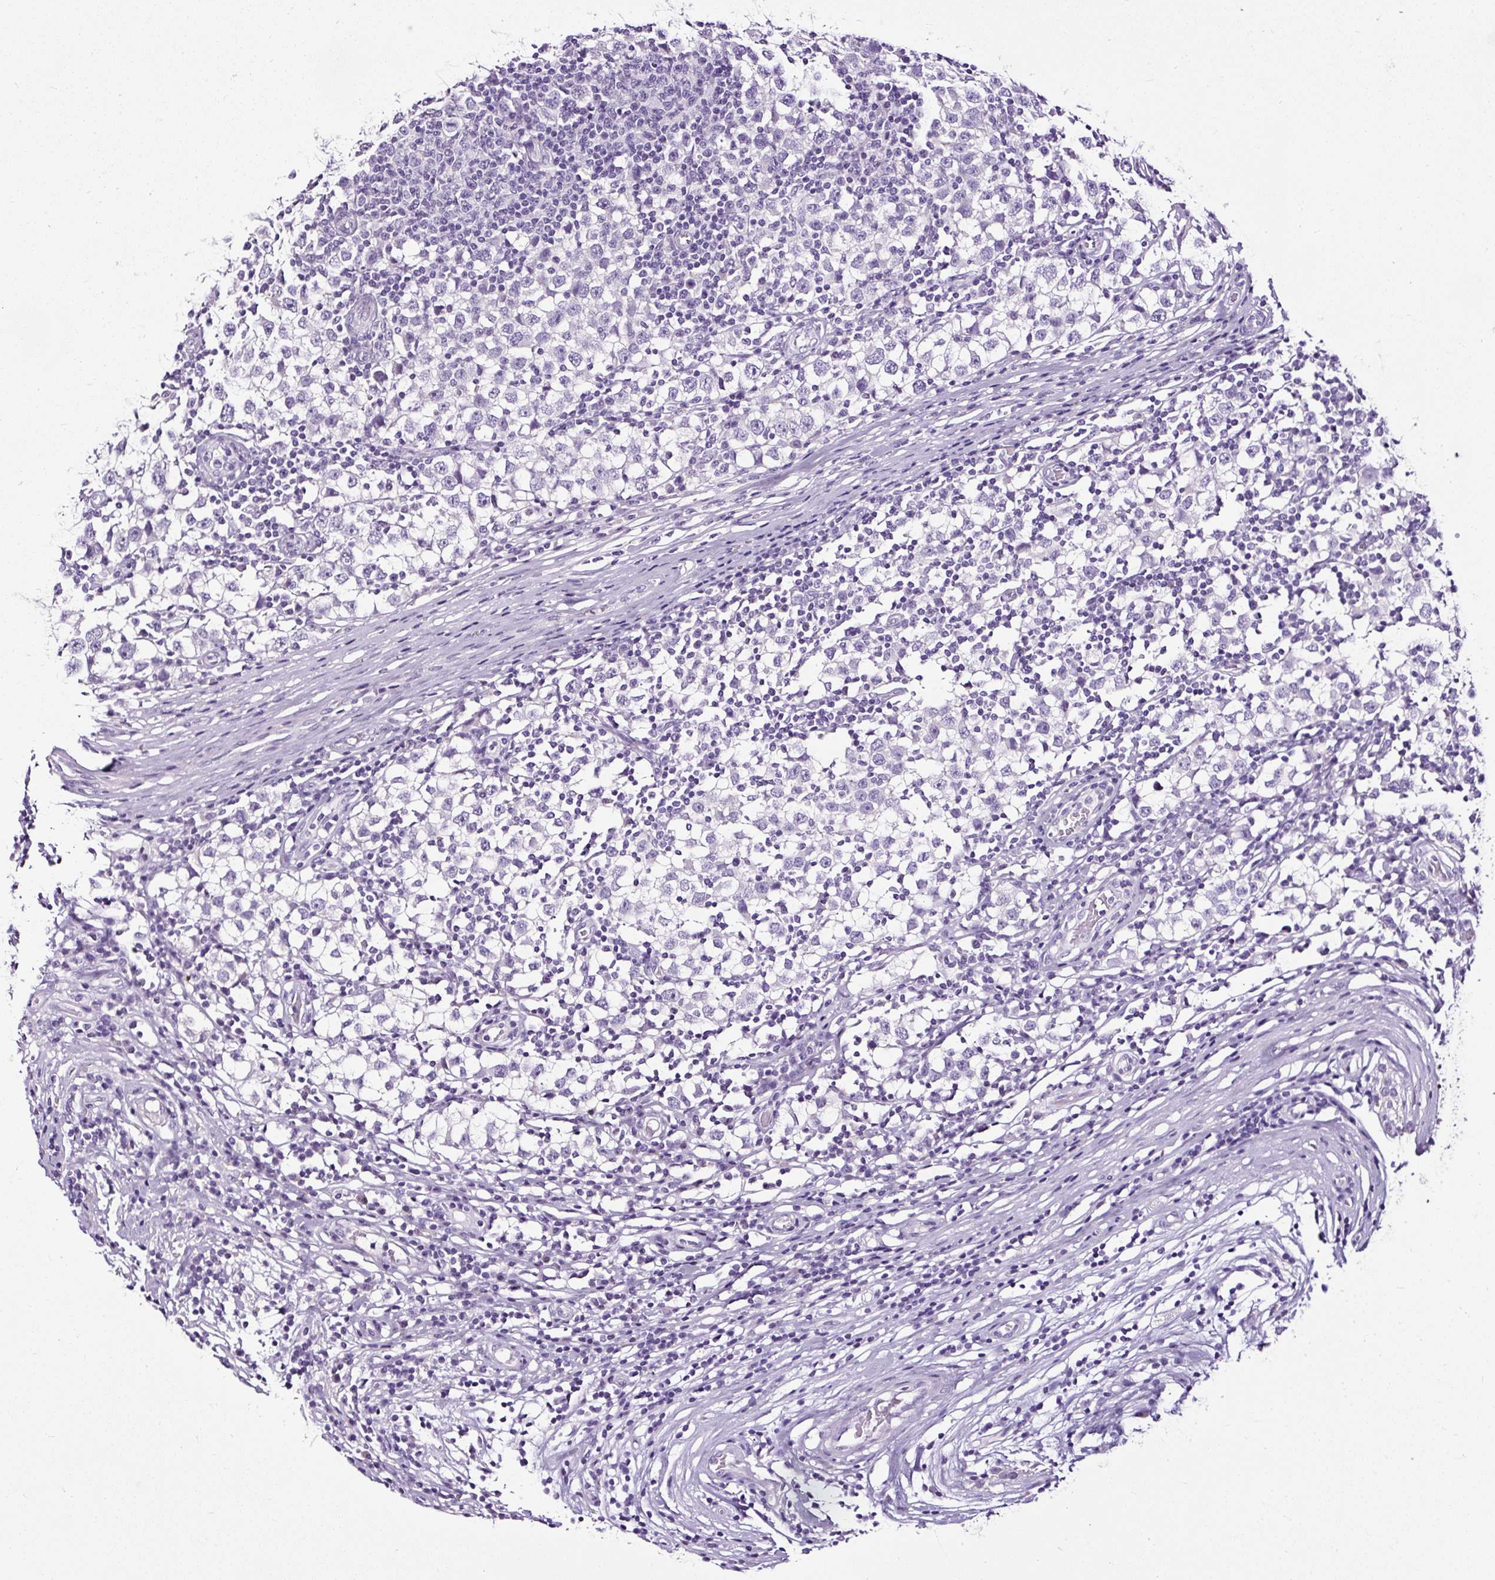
{"staining": {"intensity": "negative", "quantity": "none", "location": "none"}, "tissue": "testis cancer", "cell_type": "Tumor cells", "image_type": "cancer", "snomed": [{"axis": "morphology", "description": "Seminoma, NOS"}, {"axis": "topography", "description": "Testis"}], "caption": "The micrograph exhibits no significant expression in tumor cells of testis seminoma.", "gene": "SLC7A8", "patient": {"sex": "male", "age": 65}}